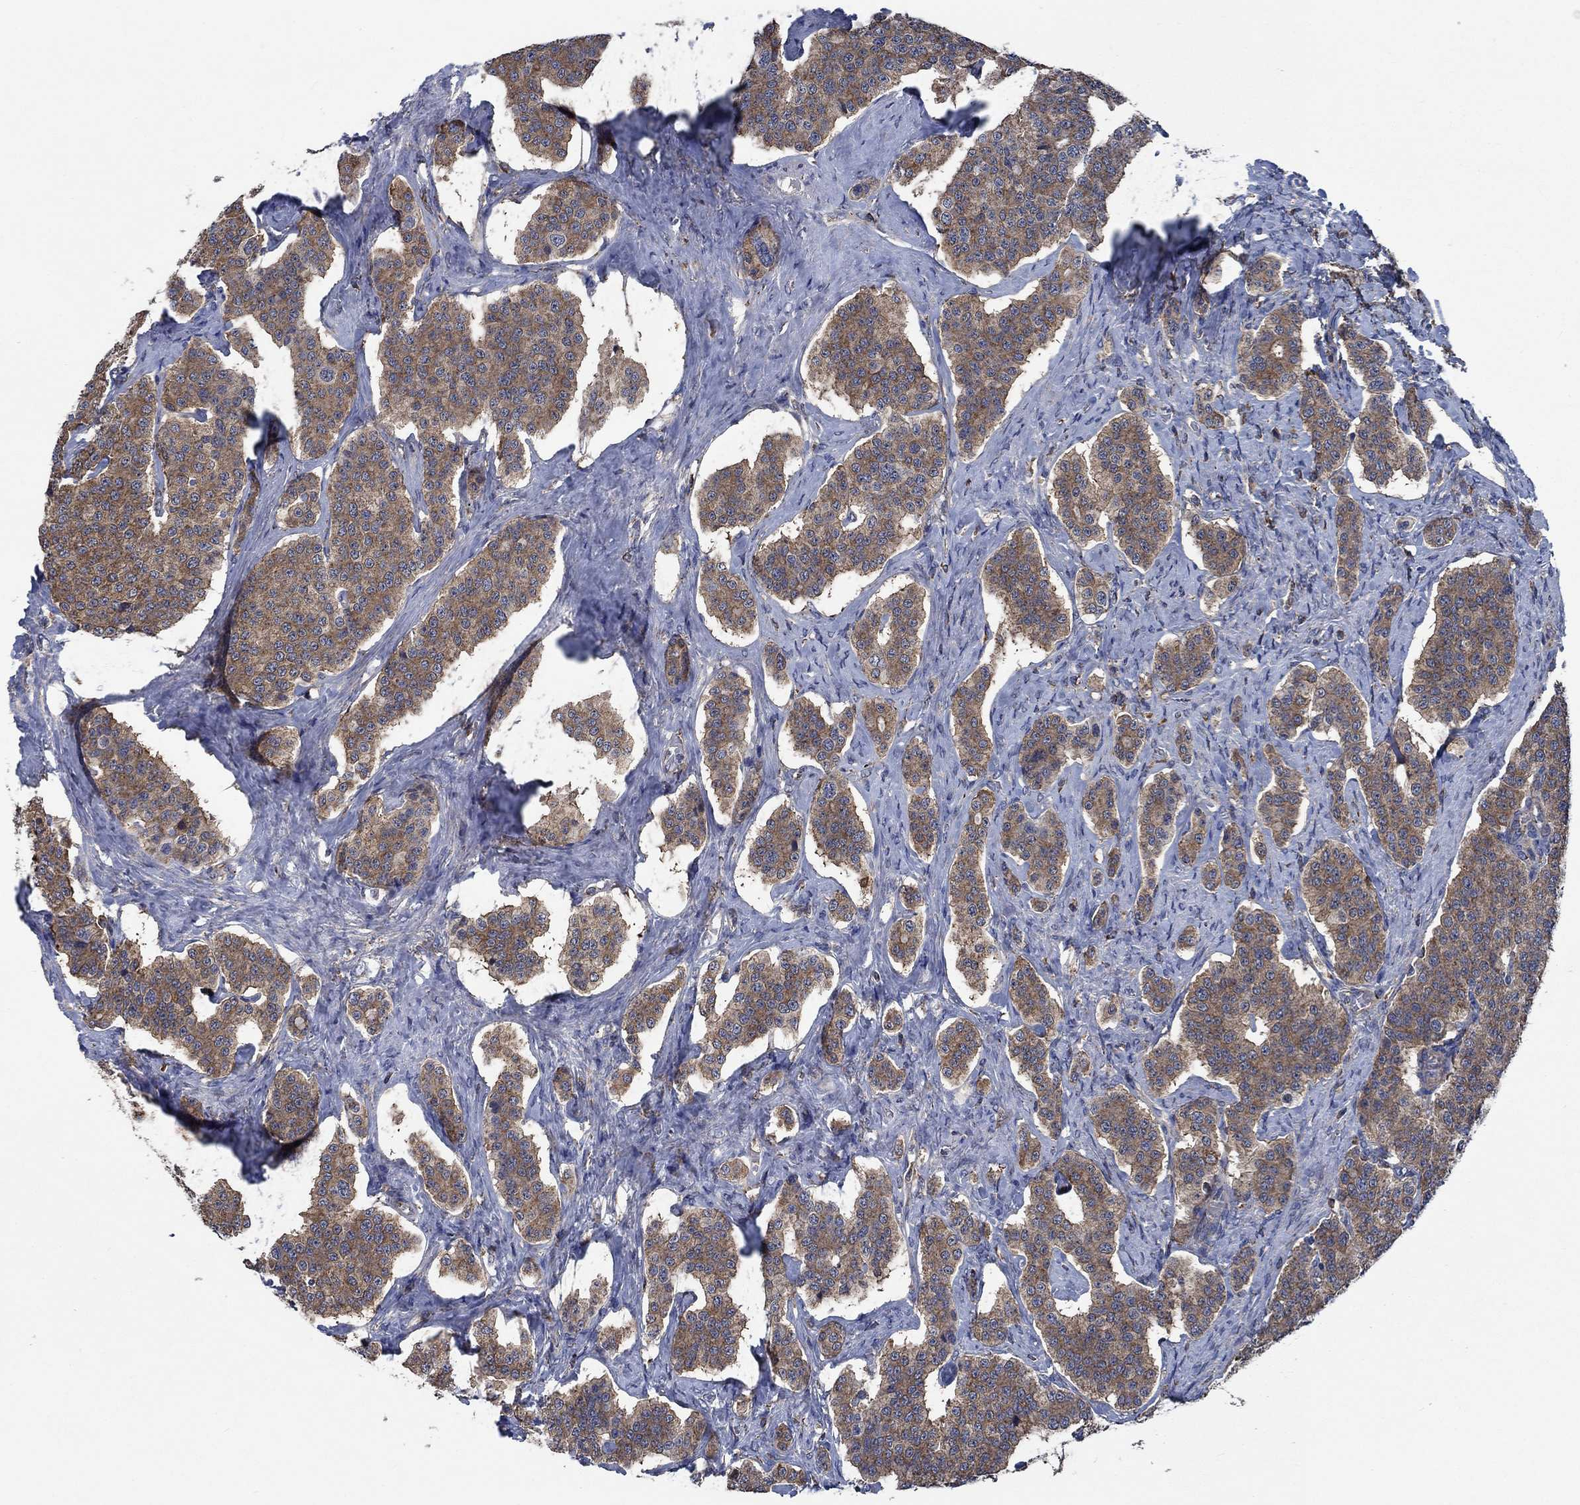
{"staining": {"intensity": "moderate", "quantity": ">75%", "location": "cytoplasmic/membranous"}, "tissue": "carcinoid", "cell_type": "Tumor cells", "image_type": "cancer", "snomed": [{"axis": "morphology", "description": "Carcinoid, malignant, NOS"}, {"axis": "topography", "description": "Small intestine"}], "caption": "Carcinoid (malignant) stained with immunohistochemistry shows moderate cytoplasmic/membranous expression in about >75% of tumor cells.", "gene": "STXBP6", "patient": {"sex": "female", "age": 58}}